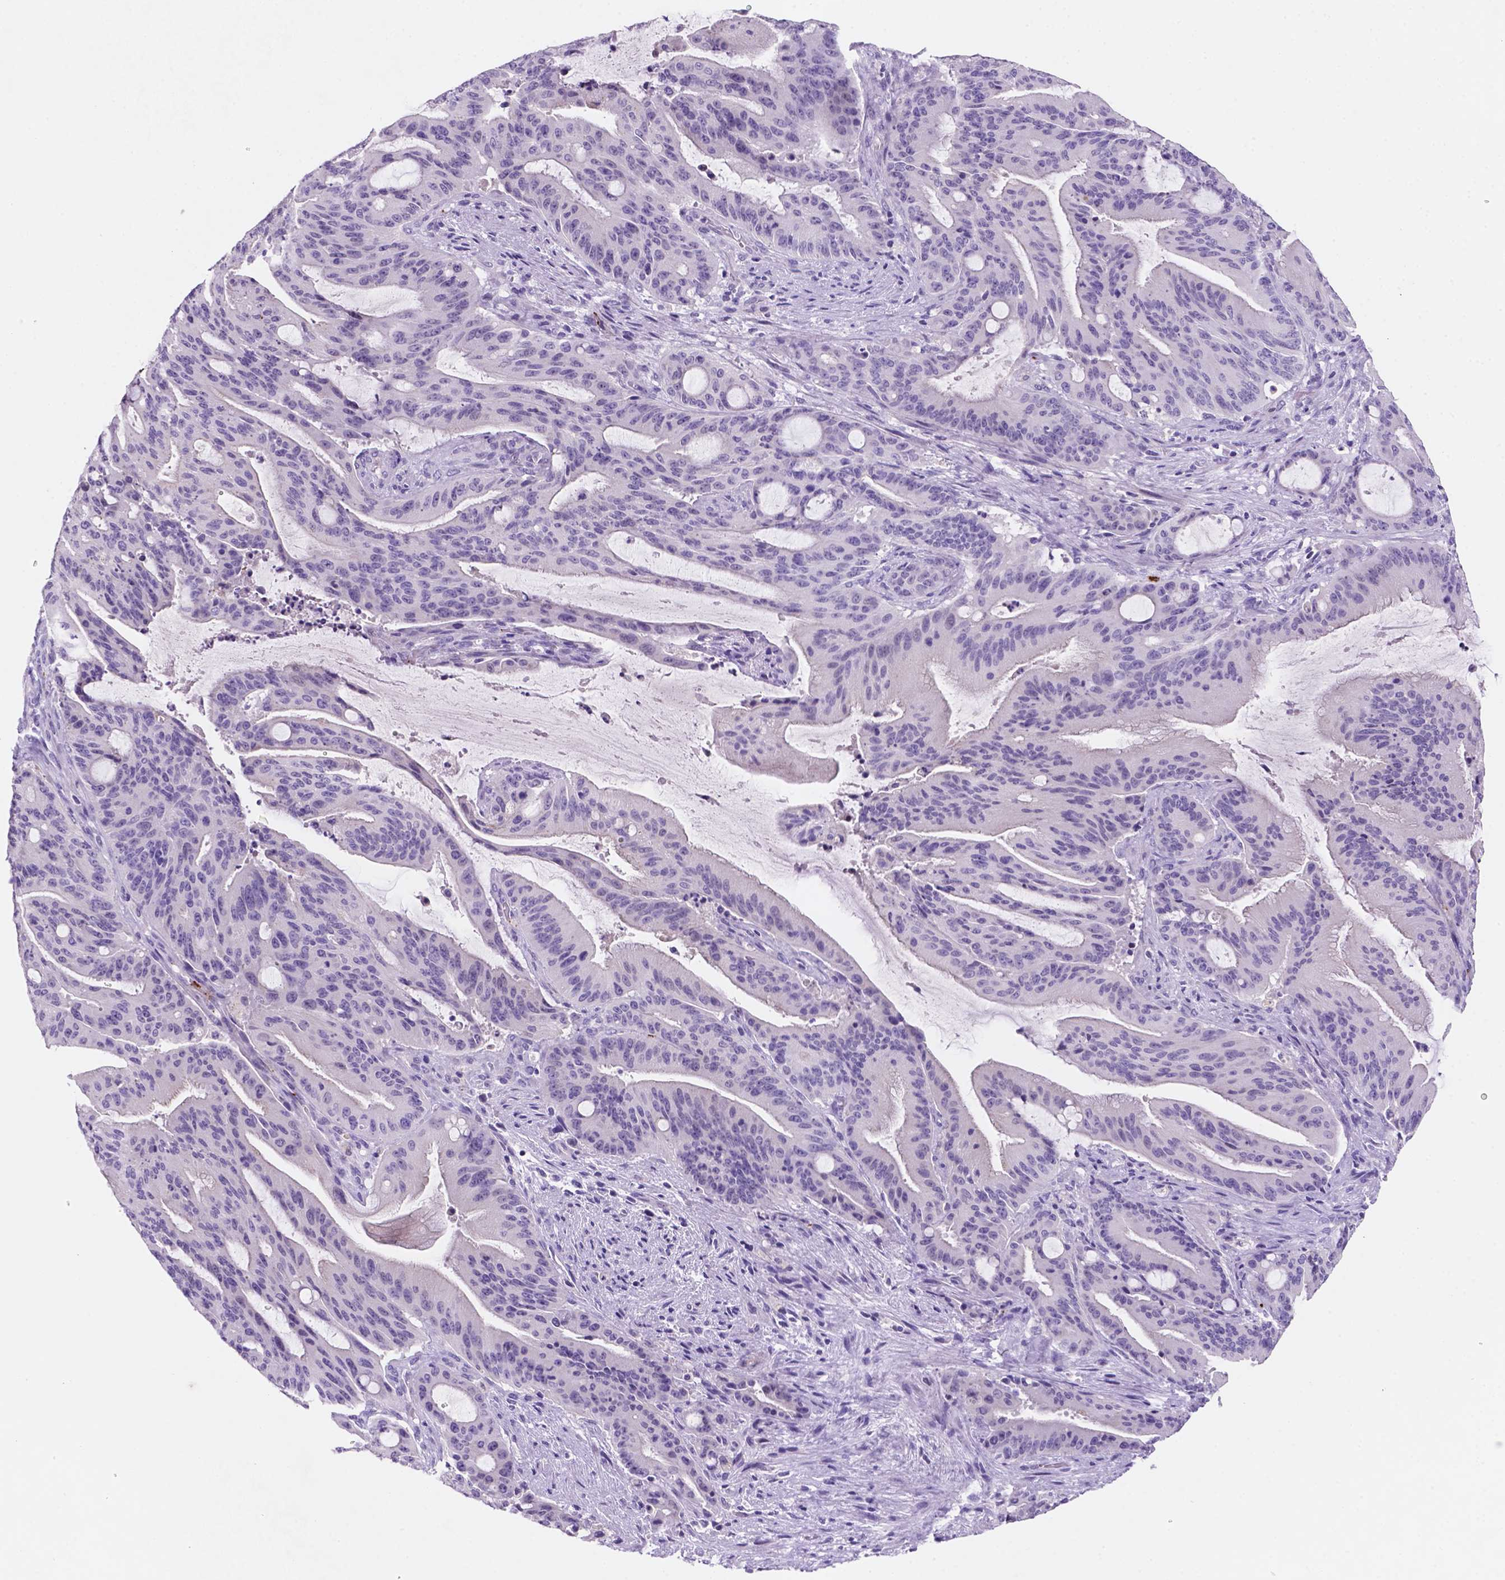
{"staining": {"intensity": "negative", "quantity": "none", "location": "none"}, "tissue": "liver cancer", "cell_type": "Tumor cells", "image_type": "cancer", "snomed": [{"axis": "morphology", "description": "Cholangiocarcinoma"}, {"axis": "topography", "description": "Liver"}], "caption": "A high-resolution photomicrograph shows IHC staining of liver cholangiocarcinoma, which exhibits no significant positivity in tumor cells.", "gene": "EBLN2", "patient": {"sex": "female", "age": 73}}